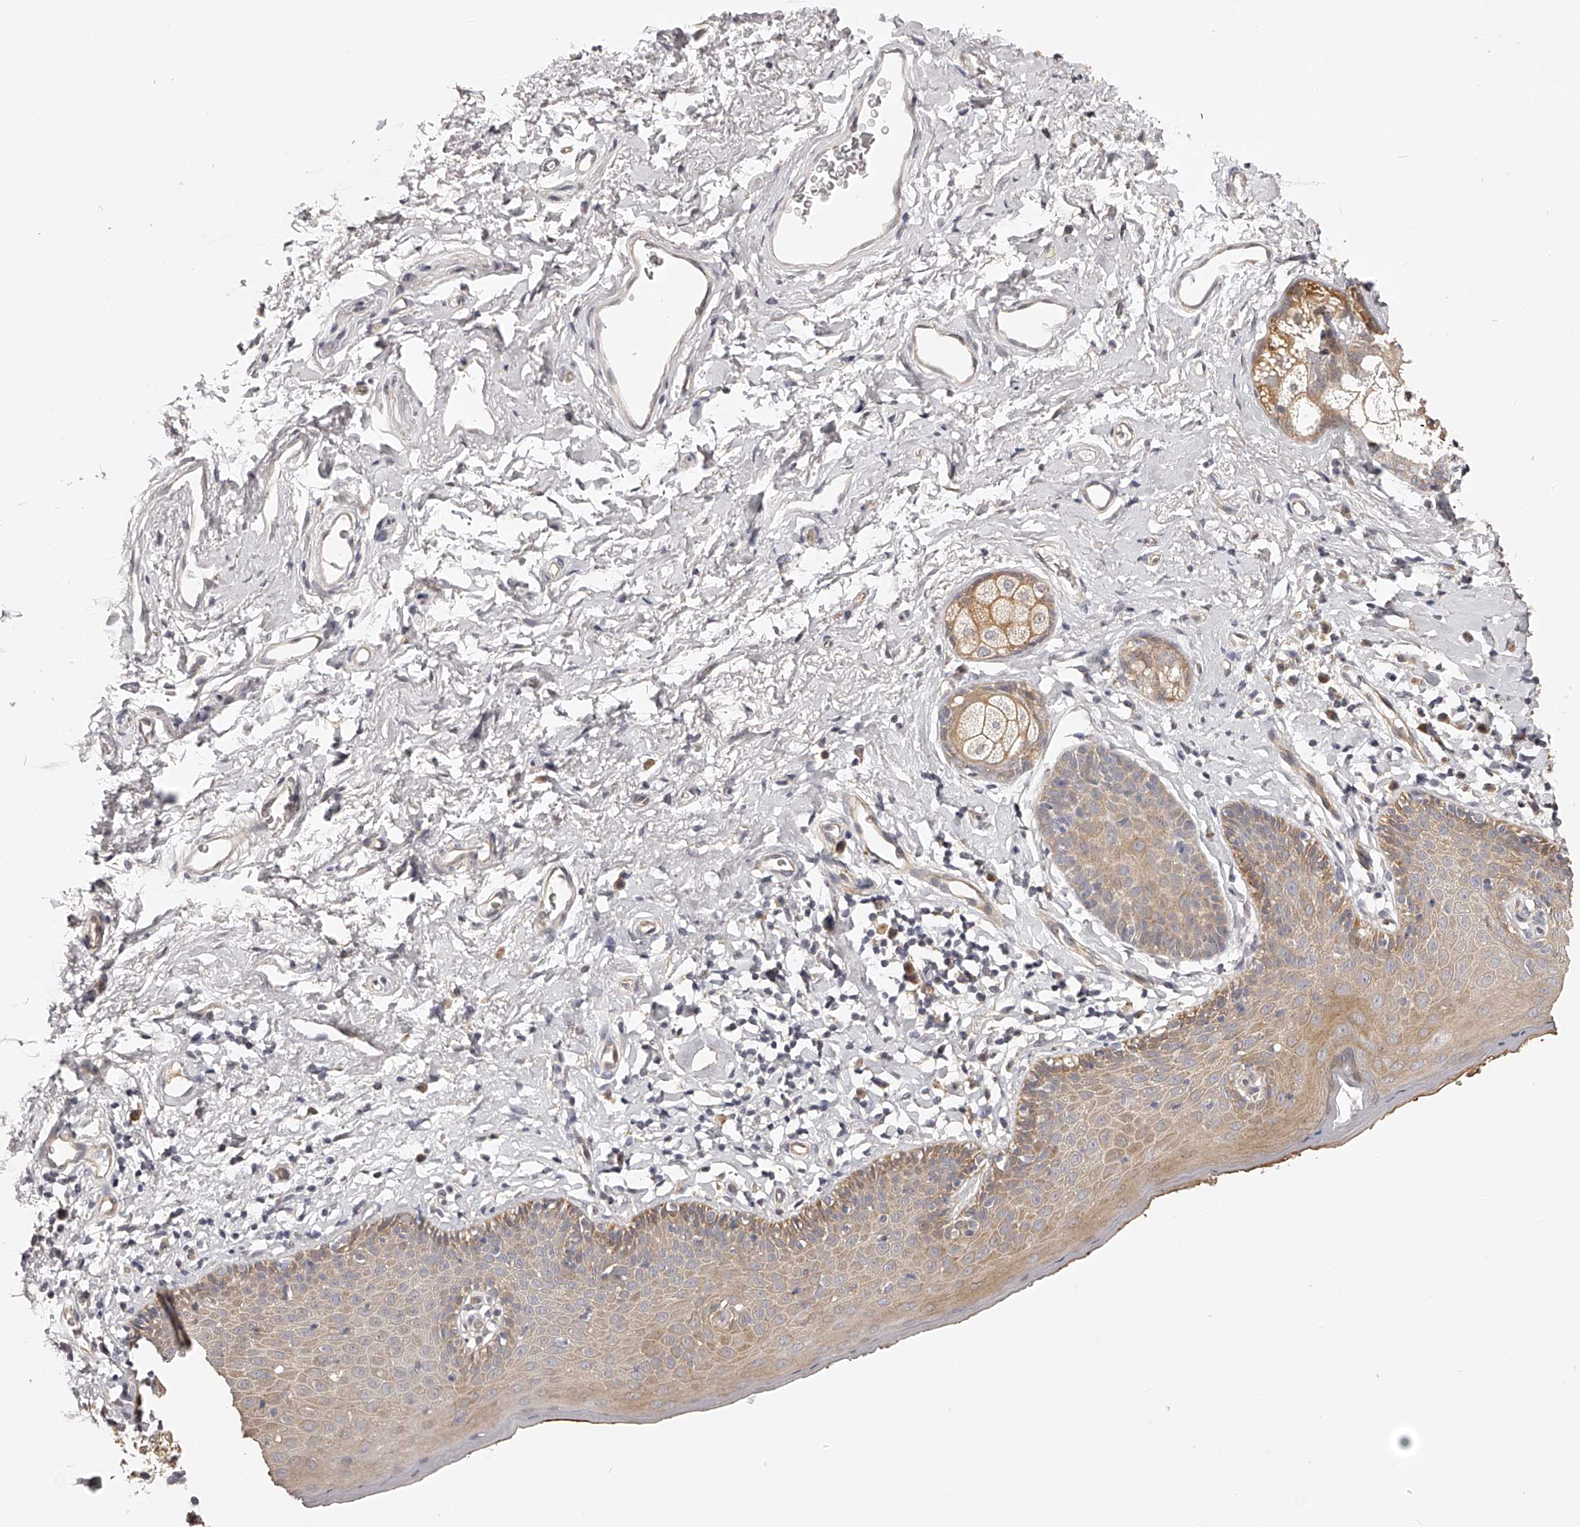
{"staining": {"intensity": "weak", "quantity": ">75%", "location": "cytoplasmic/membranous"}, "tissue": "skin", "cell_type": "Epidermal cells", "image_type": "normal", "snomed": [{"axis": "morphology", "description": "Normal tissue, NOS"}, {"axis": "topography", "description": "Vulva"}], "caption": "Protein expression analysis of normal skin displays weak cytoplasmic/membranous positivity in about >75% of epidermal cells.", "gene": "ZNF582", "patient": {"sex": "female", "age": 66}}